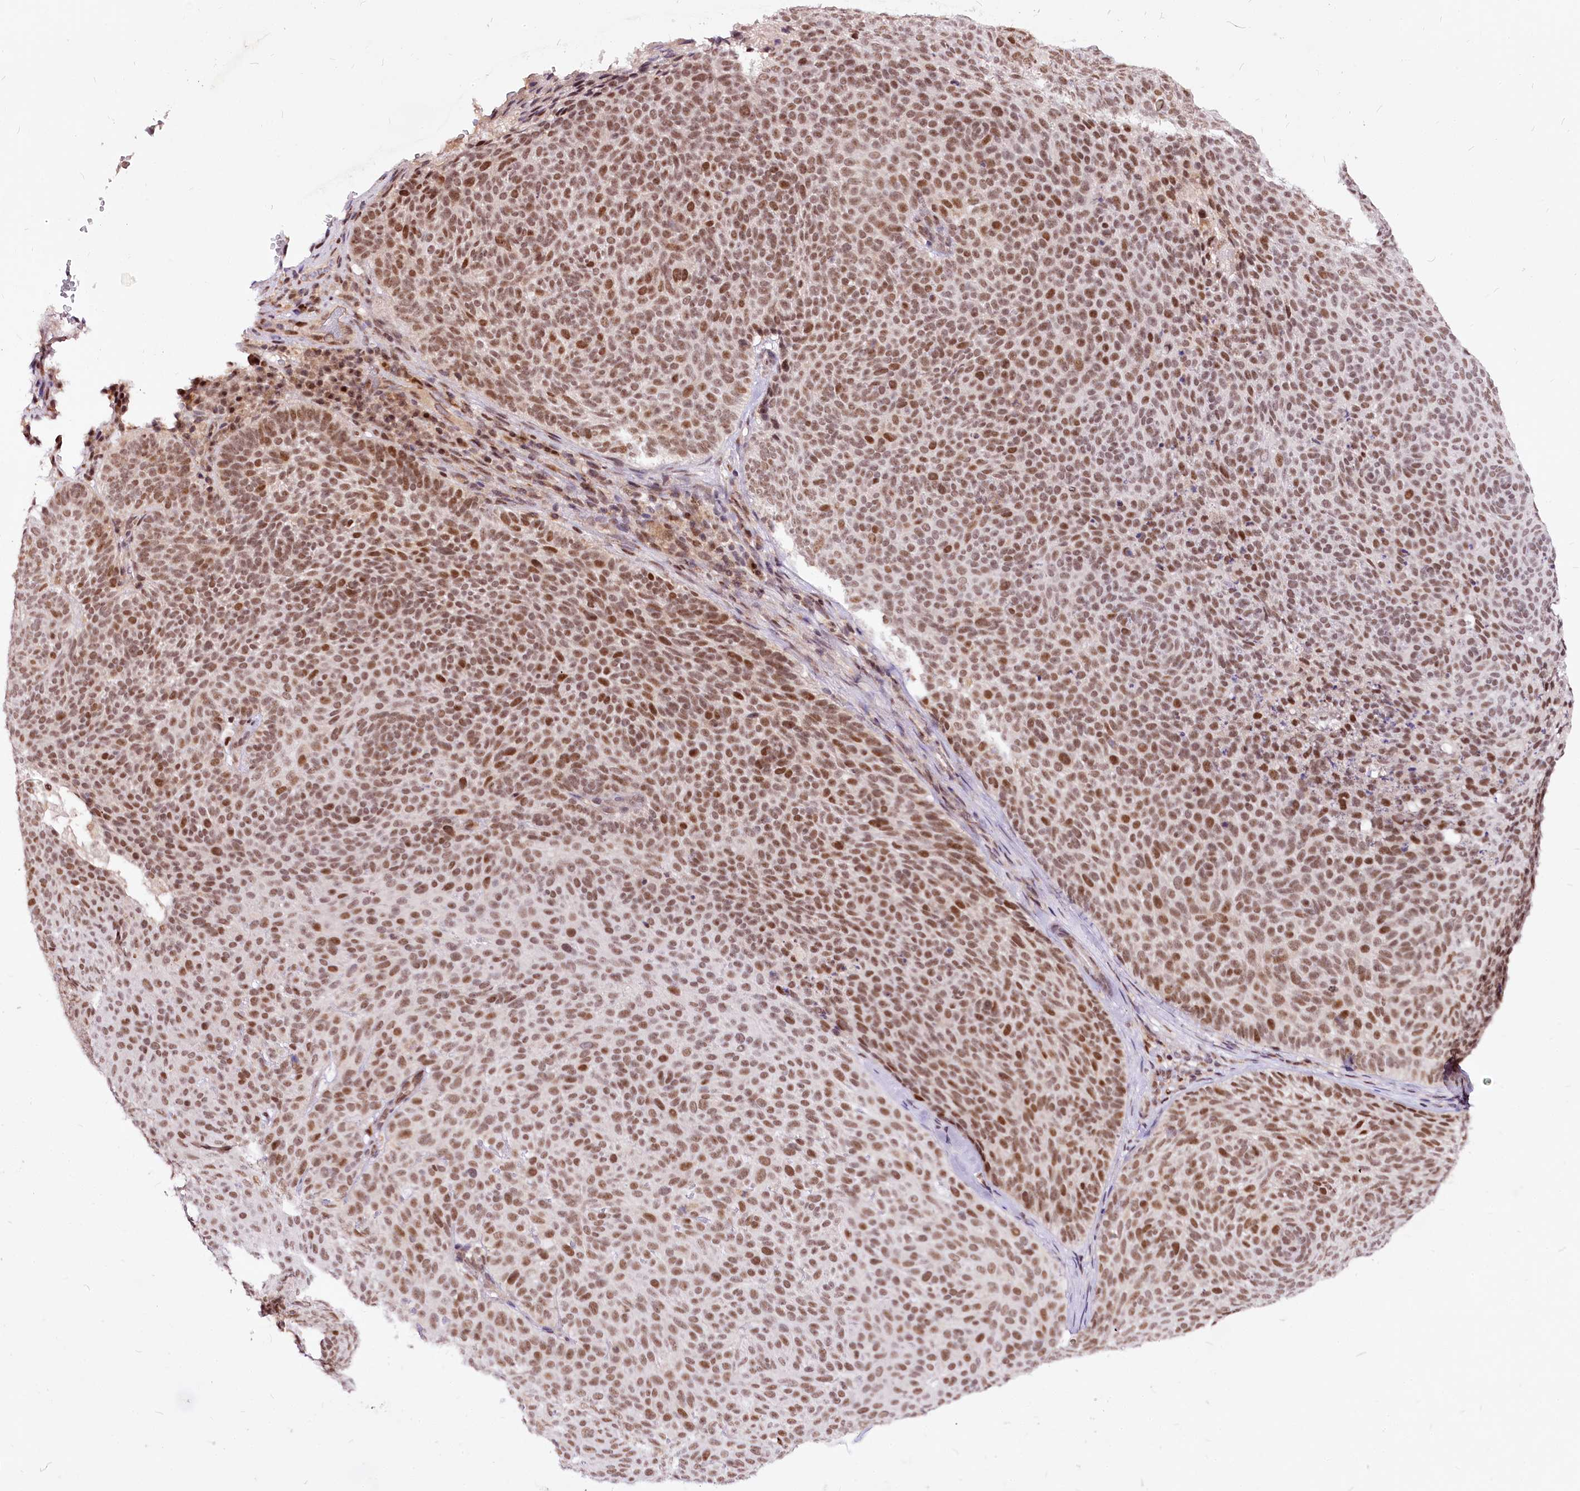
{"staining": {"intensity": "moderate", "quantity": ">75%", "location": "nuclear"}, "tissue": "skin cancer", "cell_type": "Tumor cells", "image_type": "cancer", "snomed": [{"axis": "morphology", "description": "Basal cell carcinoma"}, {"axis": "topography", "description": "Skin"}], "caption": "Human skin basal cell carcinoma stained with a protein marker reveals moderate staining in tumor cells.", "gene": "POLA2", "patient": {"sex": "male", "age": 85}}